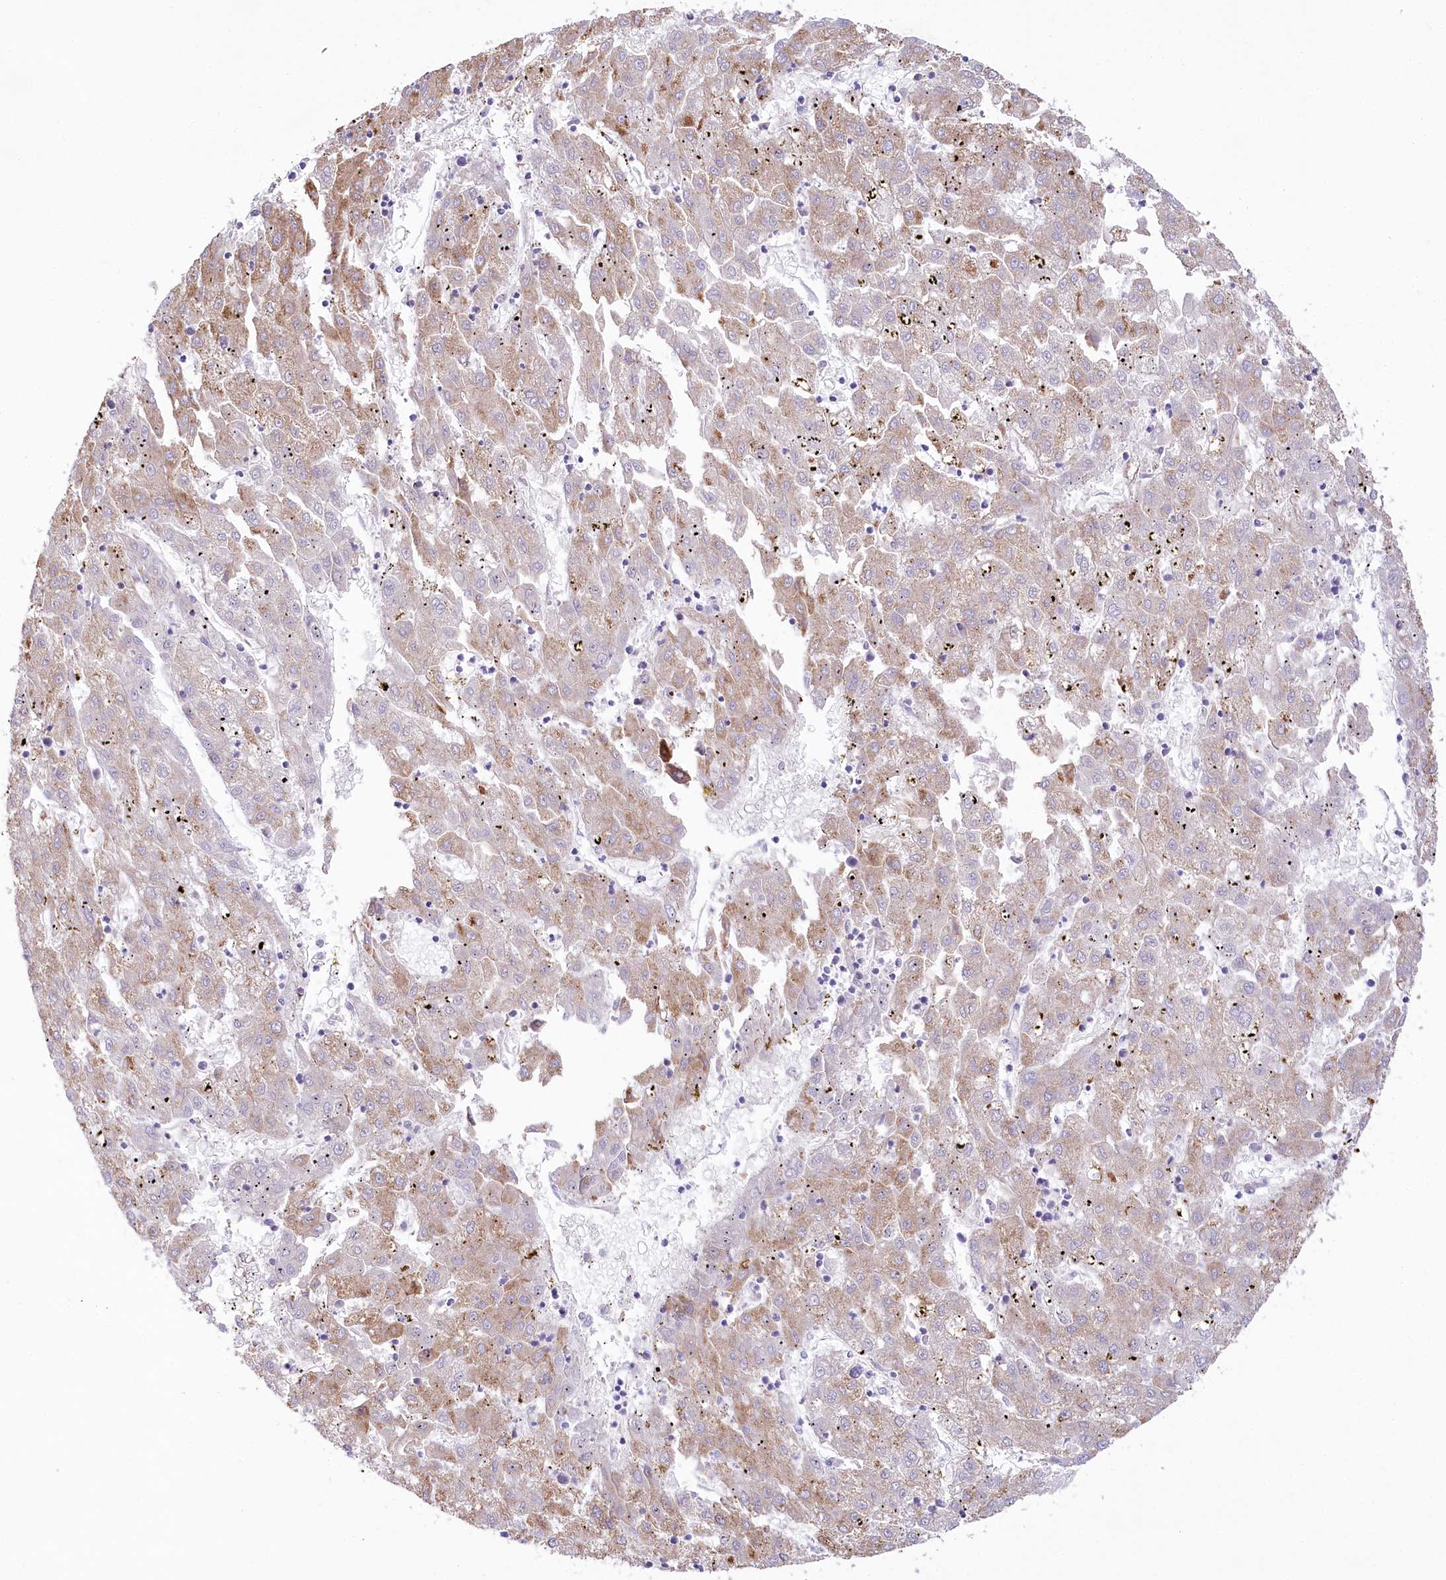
{"staining": {"intensity": "moderate", "quantity": "25%-75%", "location": "cytoplasmic/membranous"}, "tissue": "liver cancer", "cell_type": "Tumor cells", "image_type": "cancer", "snomed": [{"axis": "morphology", "description": "Carcinoma, Hepatocellular, NOS"}, {"axis": "topography", "description": "Liver"}], "caption": "IHC photomicrograph of human hepatocellular carcinoma (liver) stained for a protein (brown), which displays medium levels of moderate cytoplasmic/membranous staining in approximately 25%-75% of tumor cells.", "gene": "MYOZ1", "patient": {"sex": "male", "age": 72}}